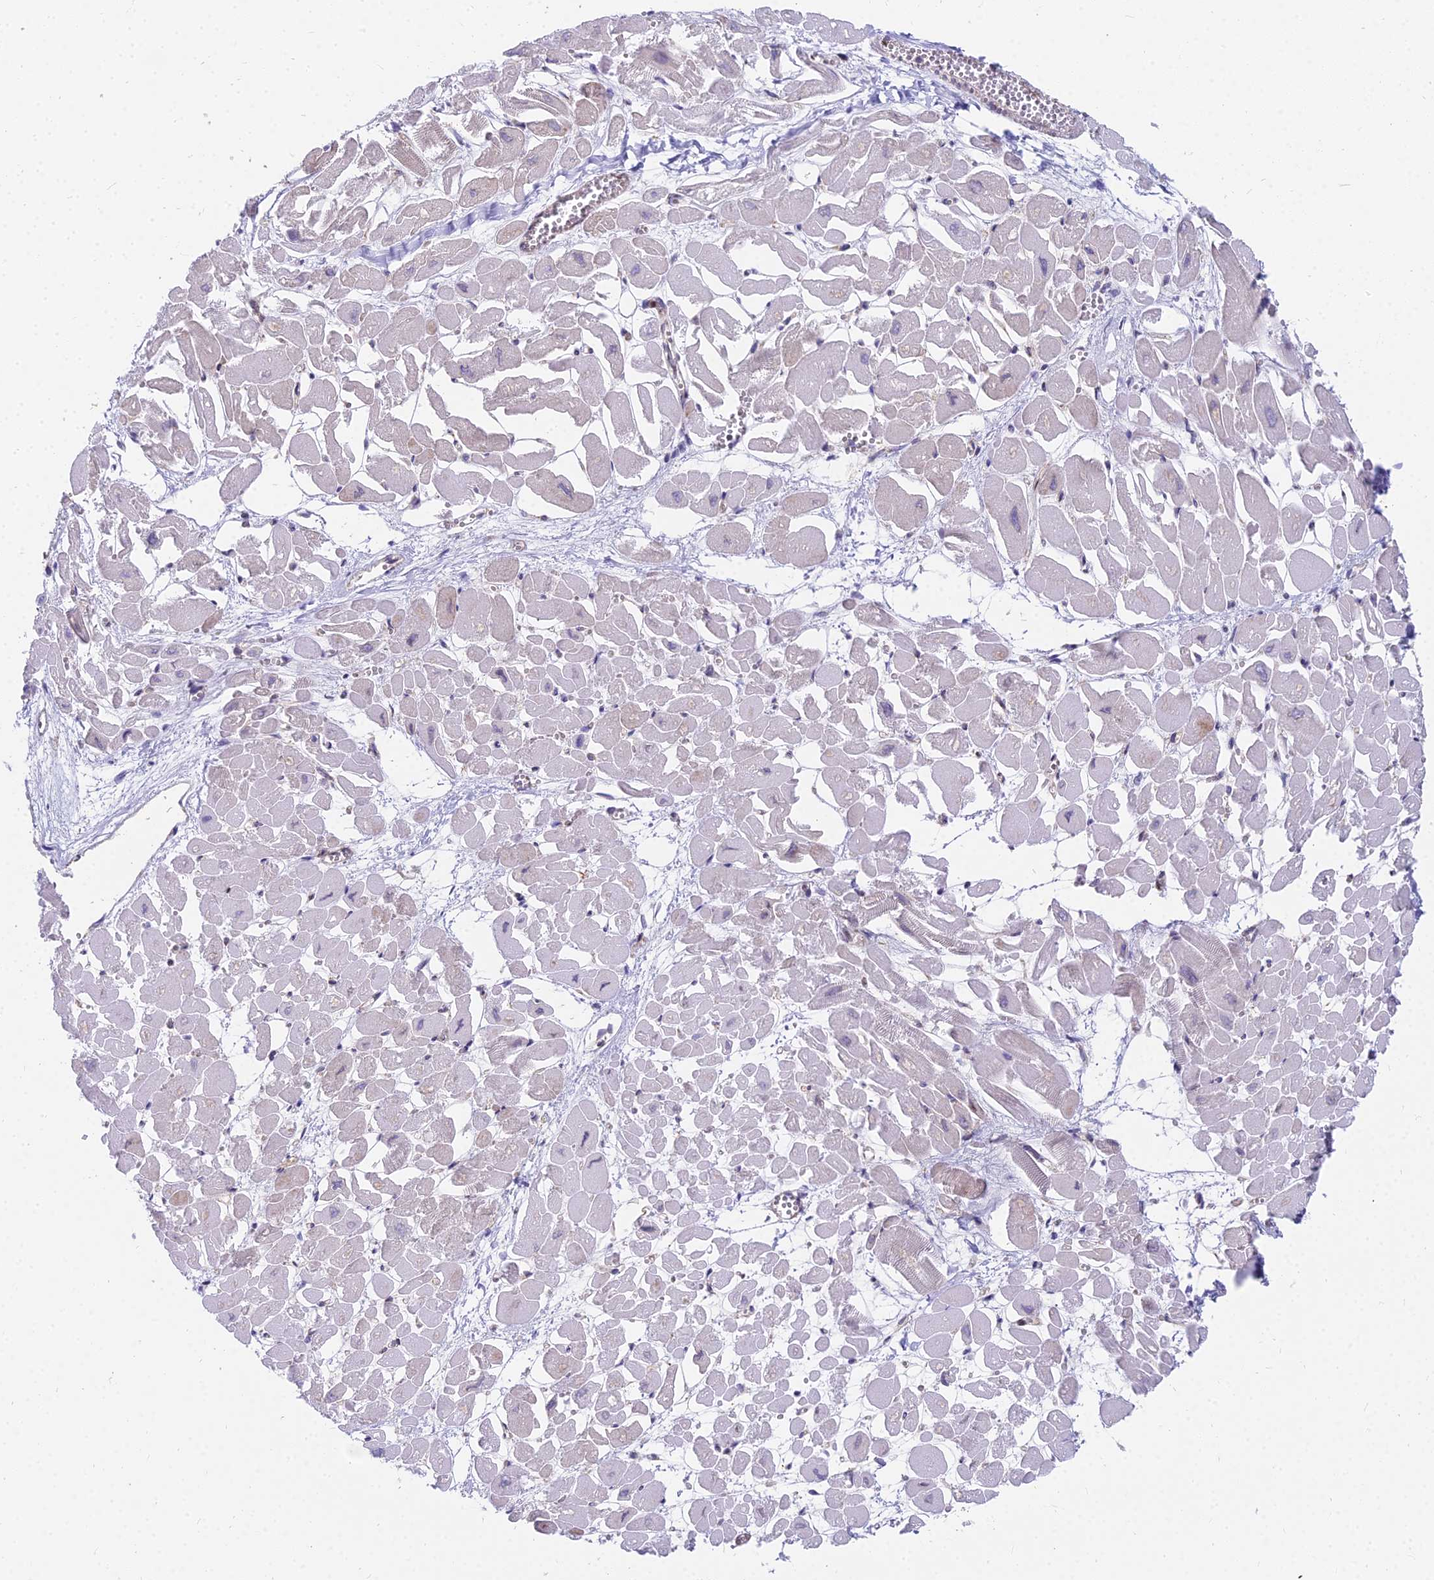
{"staining": {"intensity": "moderate", "quantity": "25%-75%", "location": "cytoplasmic/membranous"}, "tissue": "heart muscle", "cell_type": "Cardiomyocytes", "image_type": "normal", "snomed": [{"axis": "morphology", "description": "Normal tissue, NOS"}, {"axis": "topography", "description": "Heart"}], "caption": "An image of human heart muscle stained for a protein demonstrates moderate cytoplasmic/membranous brown staining in cardiomyocytes. (Stains: DAB in brown, nuclei in blue, Microscopy: brightfield microscopy at high magnification).", "gene": "HLA", "patient": {"sex": "male", "age": 54}}